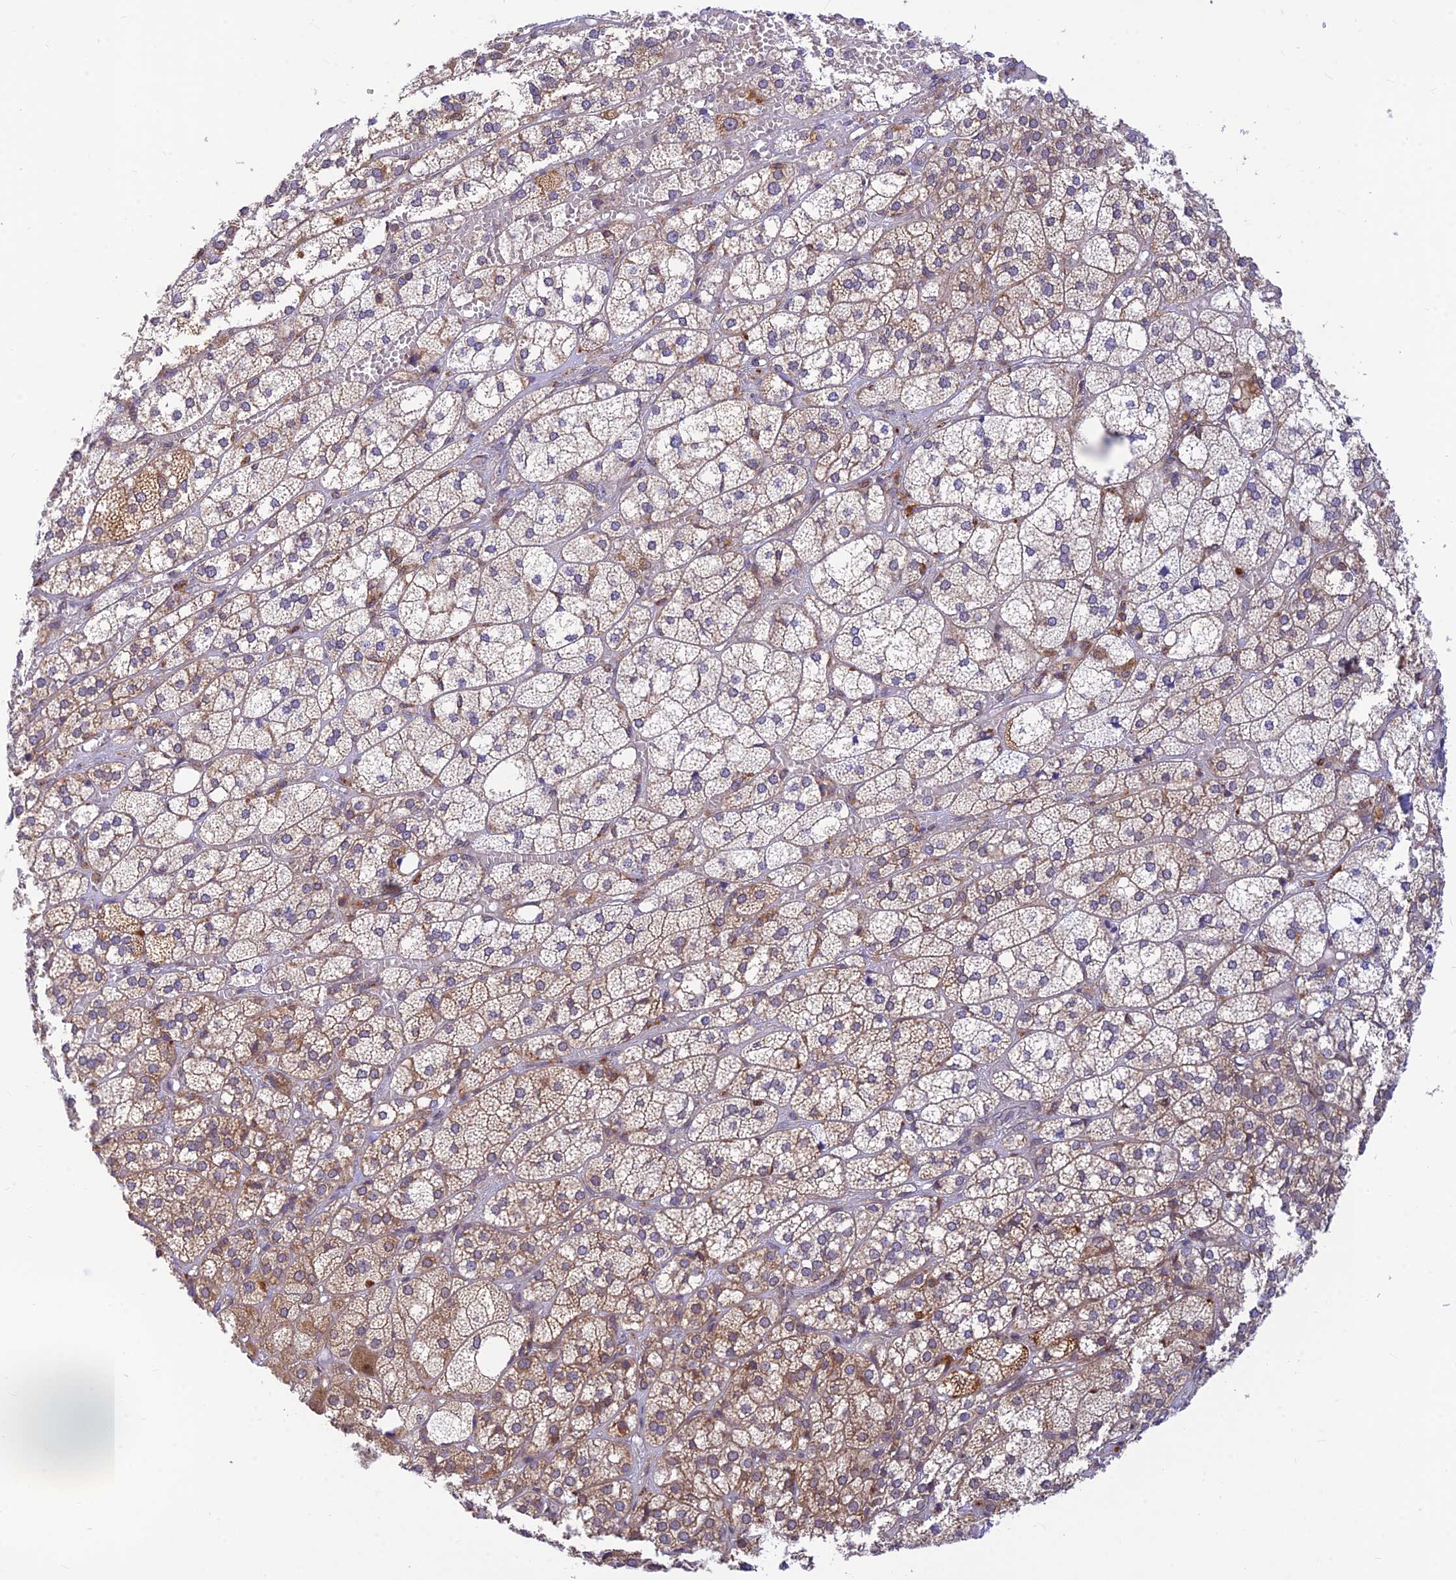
{"staining": {"intensity": "moderate", "quantity": "25%-75%", "location": "cytoplasmic/membranous"}, "tissue": "adrenal gland", "cell_type": "Glandular cells", "image_type": "normal", "snomed": [{"axis": "morphology", "description": "Normal tissue, NOS"}, {"axis": "topography", "description": "Adrenal gland"}], "caption": "Immunohistochemistry photomicrograph of unremarkable adrenal gland: adrenal gland stained using immunohistochemistry (IHC) shows medium levels of moderate protein expression localized specifically in the cytoplasmic/membranous of glandular cells, appearing as a cytoplasmic/membranous brown color.", "gene": "LYSMD2", "patient": {"sex": "female", "age": 61}}